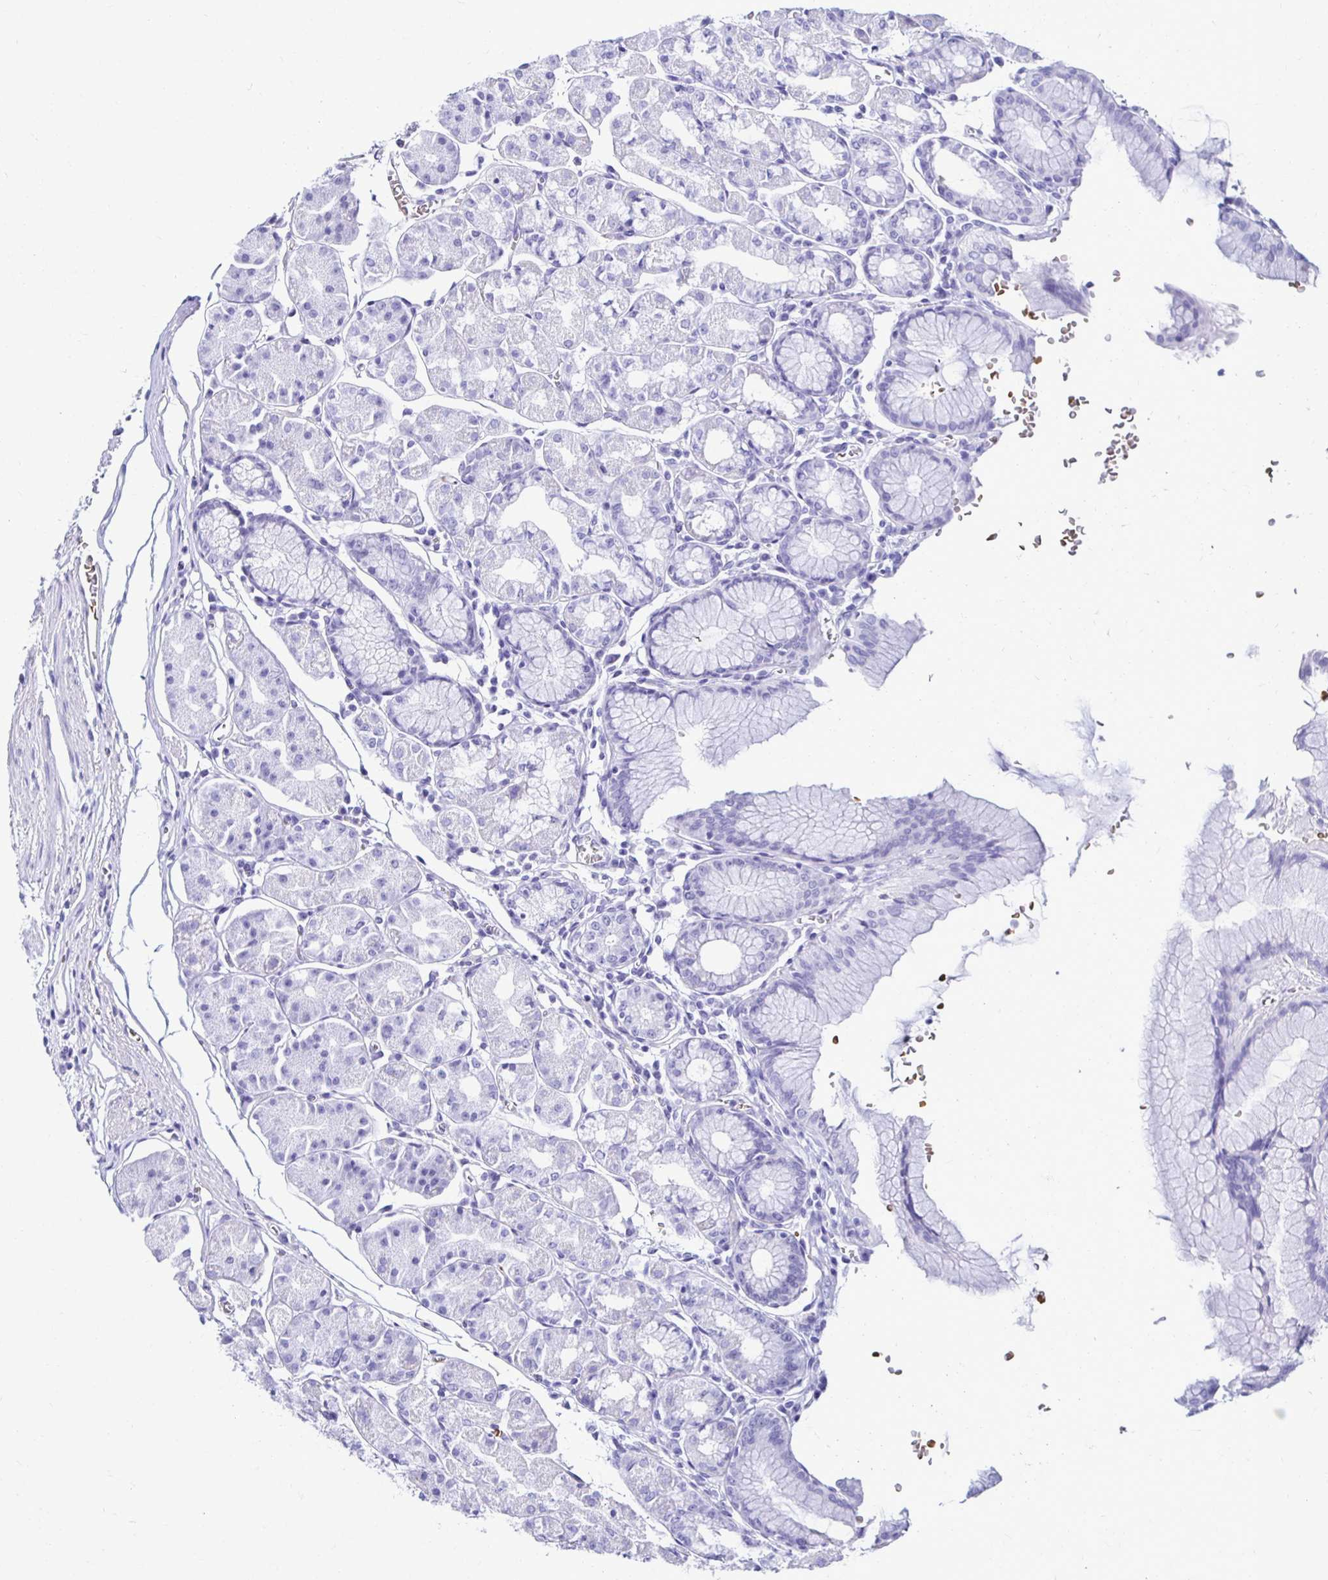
{"staining": {"intensity": "negative", "quantity": "none", "location": "none"}, "tissue": "stomach", "cell_type": "Glandular cells", "image_type": "normal", "snomed": [{"axis": "morphology", "description": "Normal tissue, NOS"}, {"axis": "topography", "description": "Stomach"}], "caption": "Glandular cells are negative for protein expression in normal human stomach. (Immunohistochemistry (ihc), brightfield microscopy, high magnification).", "gene": "RHBDL3", "patient": {"sex": "male", "age": 55}}